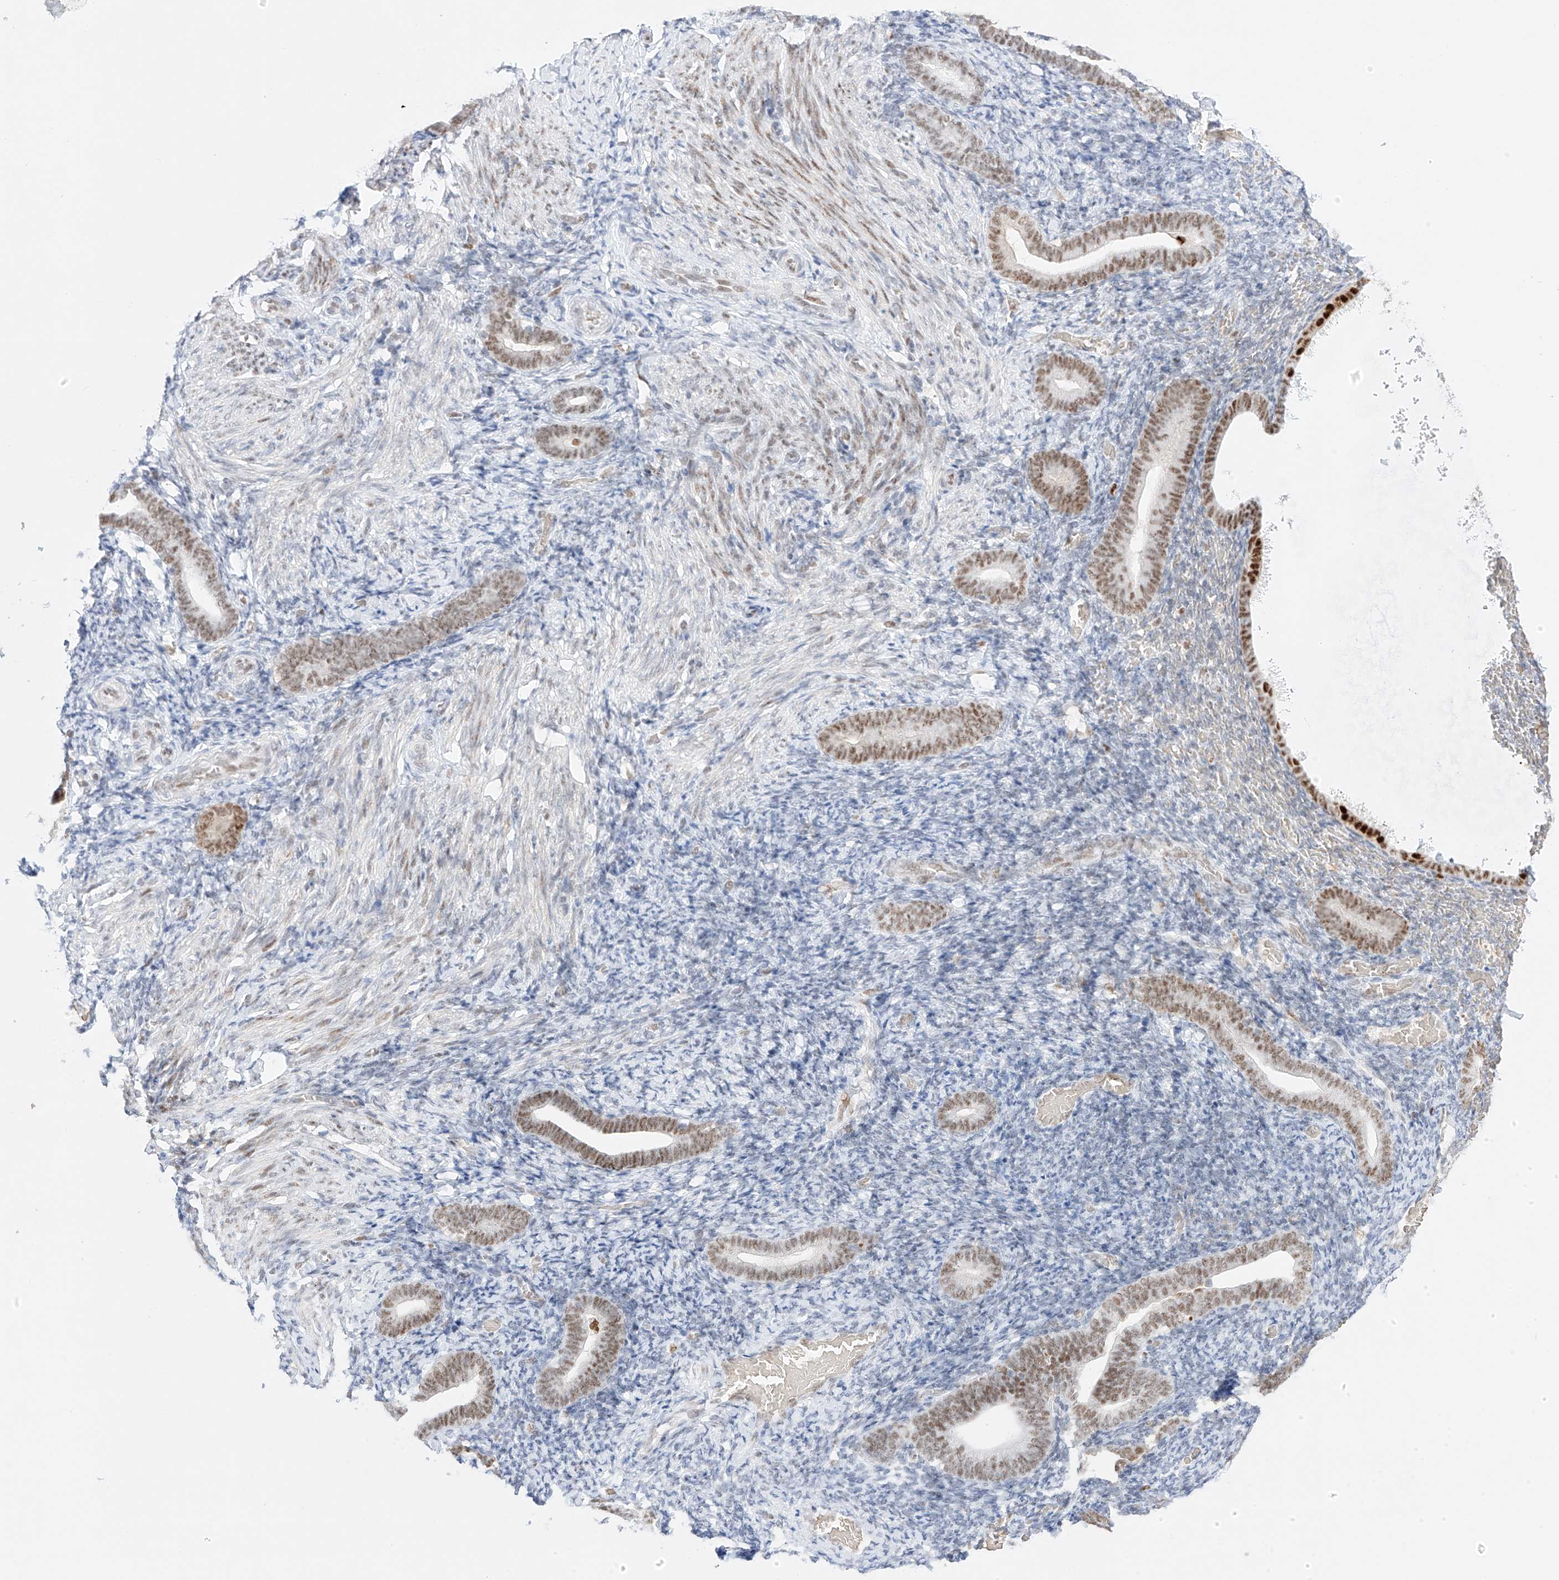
{"staining": {"intensity": "negative", "quantity": "none", "location": "none"}, "tissue": "endometrium", "cell_type": "Cells in endometrial stroma", "image_type": "normal", "snomed": [{"axis": "morphology", "description": "Normal tissue, NOS"}, {"axis": "topography", "description": "Endometrium"}], "caption": "An immunohistochemistry (IHC) micrograph of benign endometrium is shown. There is no staining in cells in endometrial stroma of endometrium.", "gene": "APIP", "patient": {"sex": "female", "age": 51}}